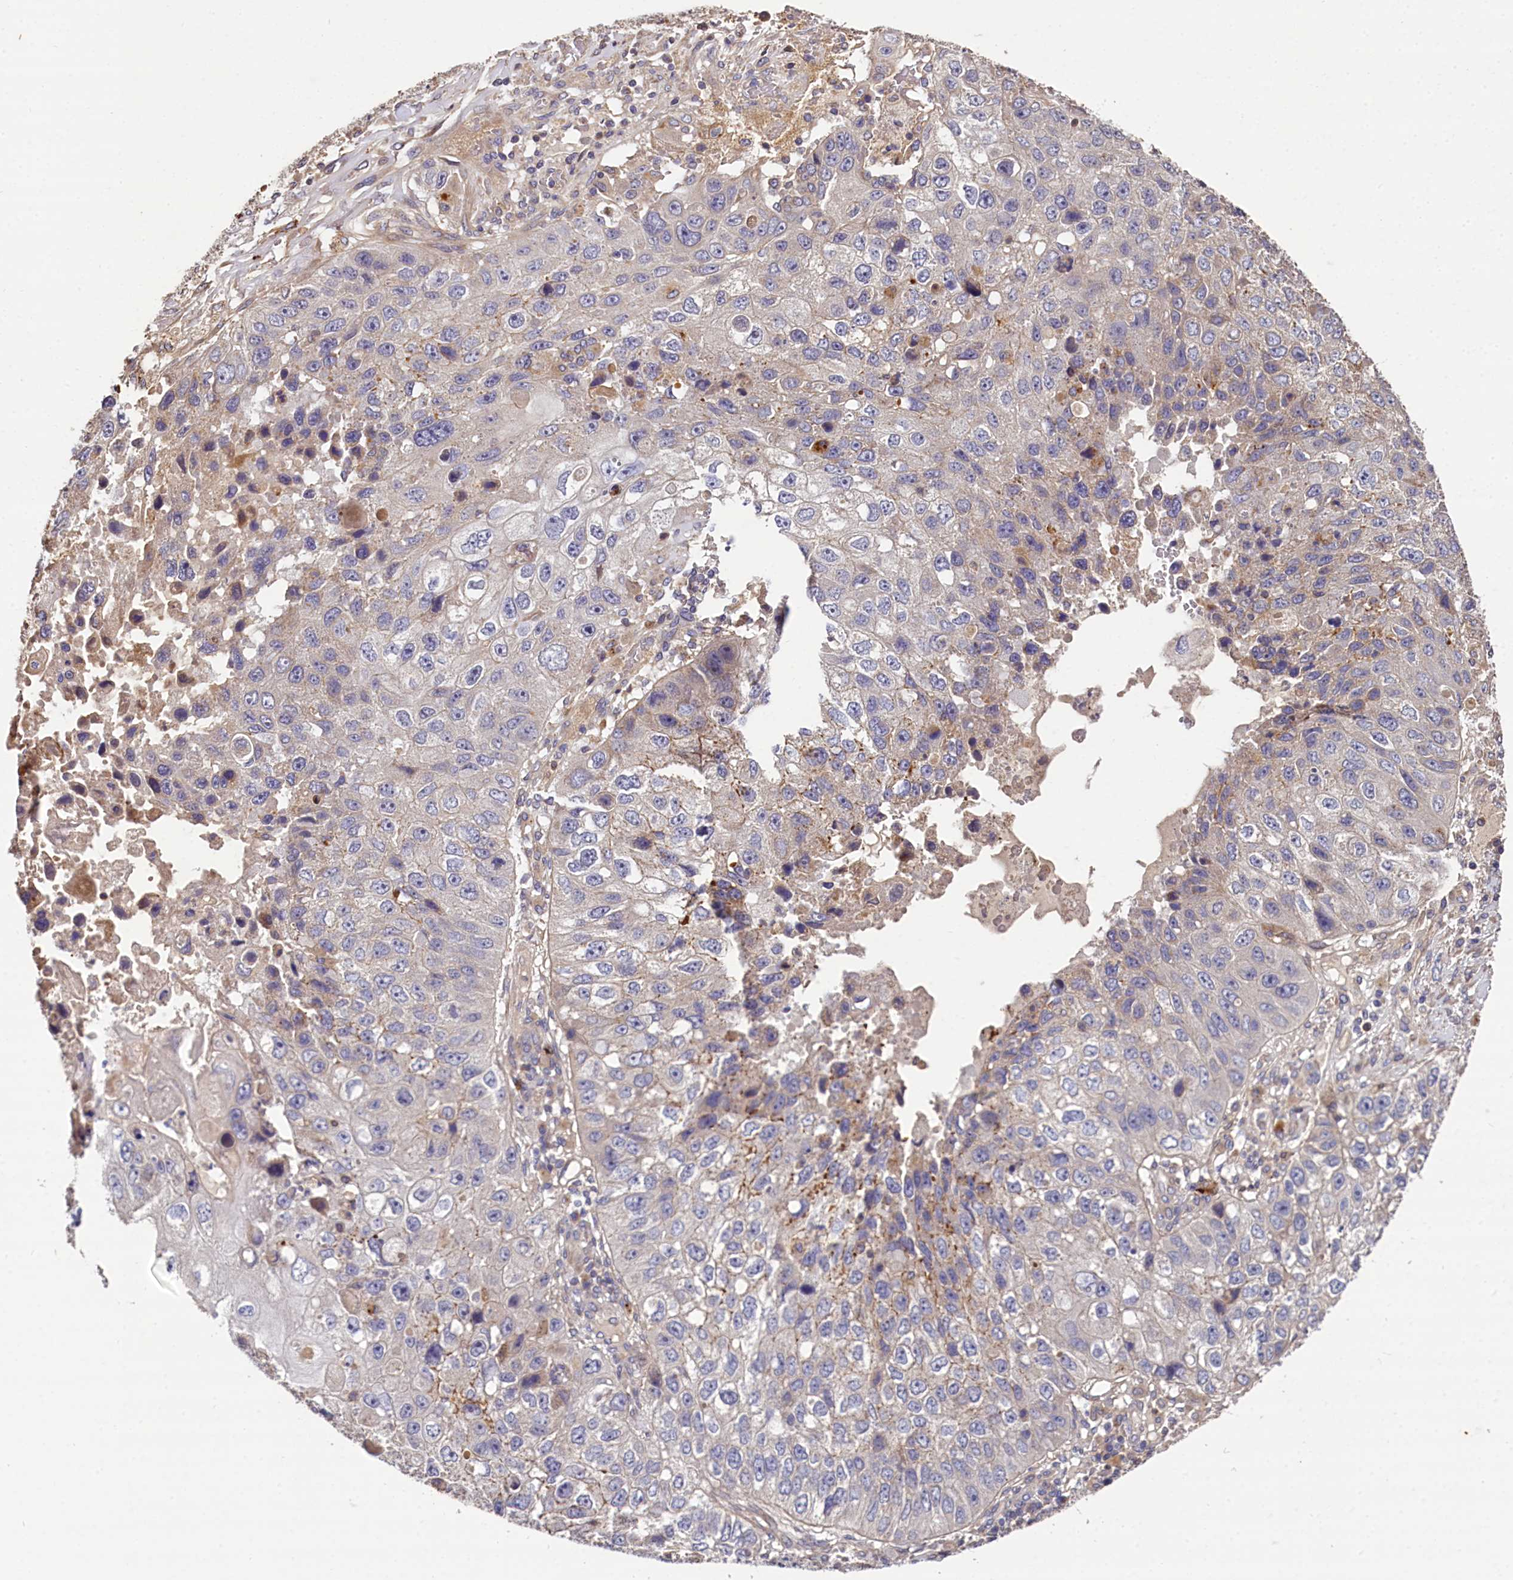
{"staining": {"intensity": "negative", "quantity": "none", "location": "none"}, "tissue": "lung cancer", "cell_type": "Tumor cells", "image_type": "cancer", "snomed": [{"axis": "morphology", "description": "Squamous cell carcinoma, NOS"}, {"axis": "topography", "description": "Lung"}], "caption": "Micrograph shows no protein positivity in tumor cells of lung squamous cell carcinoma tissue. (Stains: DAB (3,3'-diaminobenzidine) immunohistochemistry with hematoxylin counter stain, Microscopy: brightfield microscopy at high magnification).", "gene": "SPRYD3", "patient": {"sex": "male", "age": 61}}